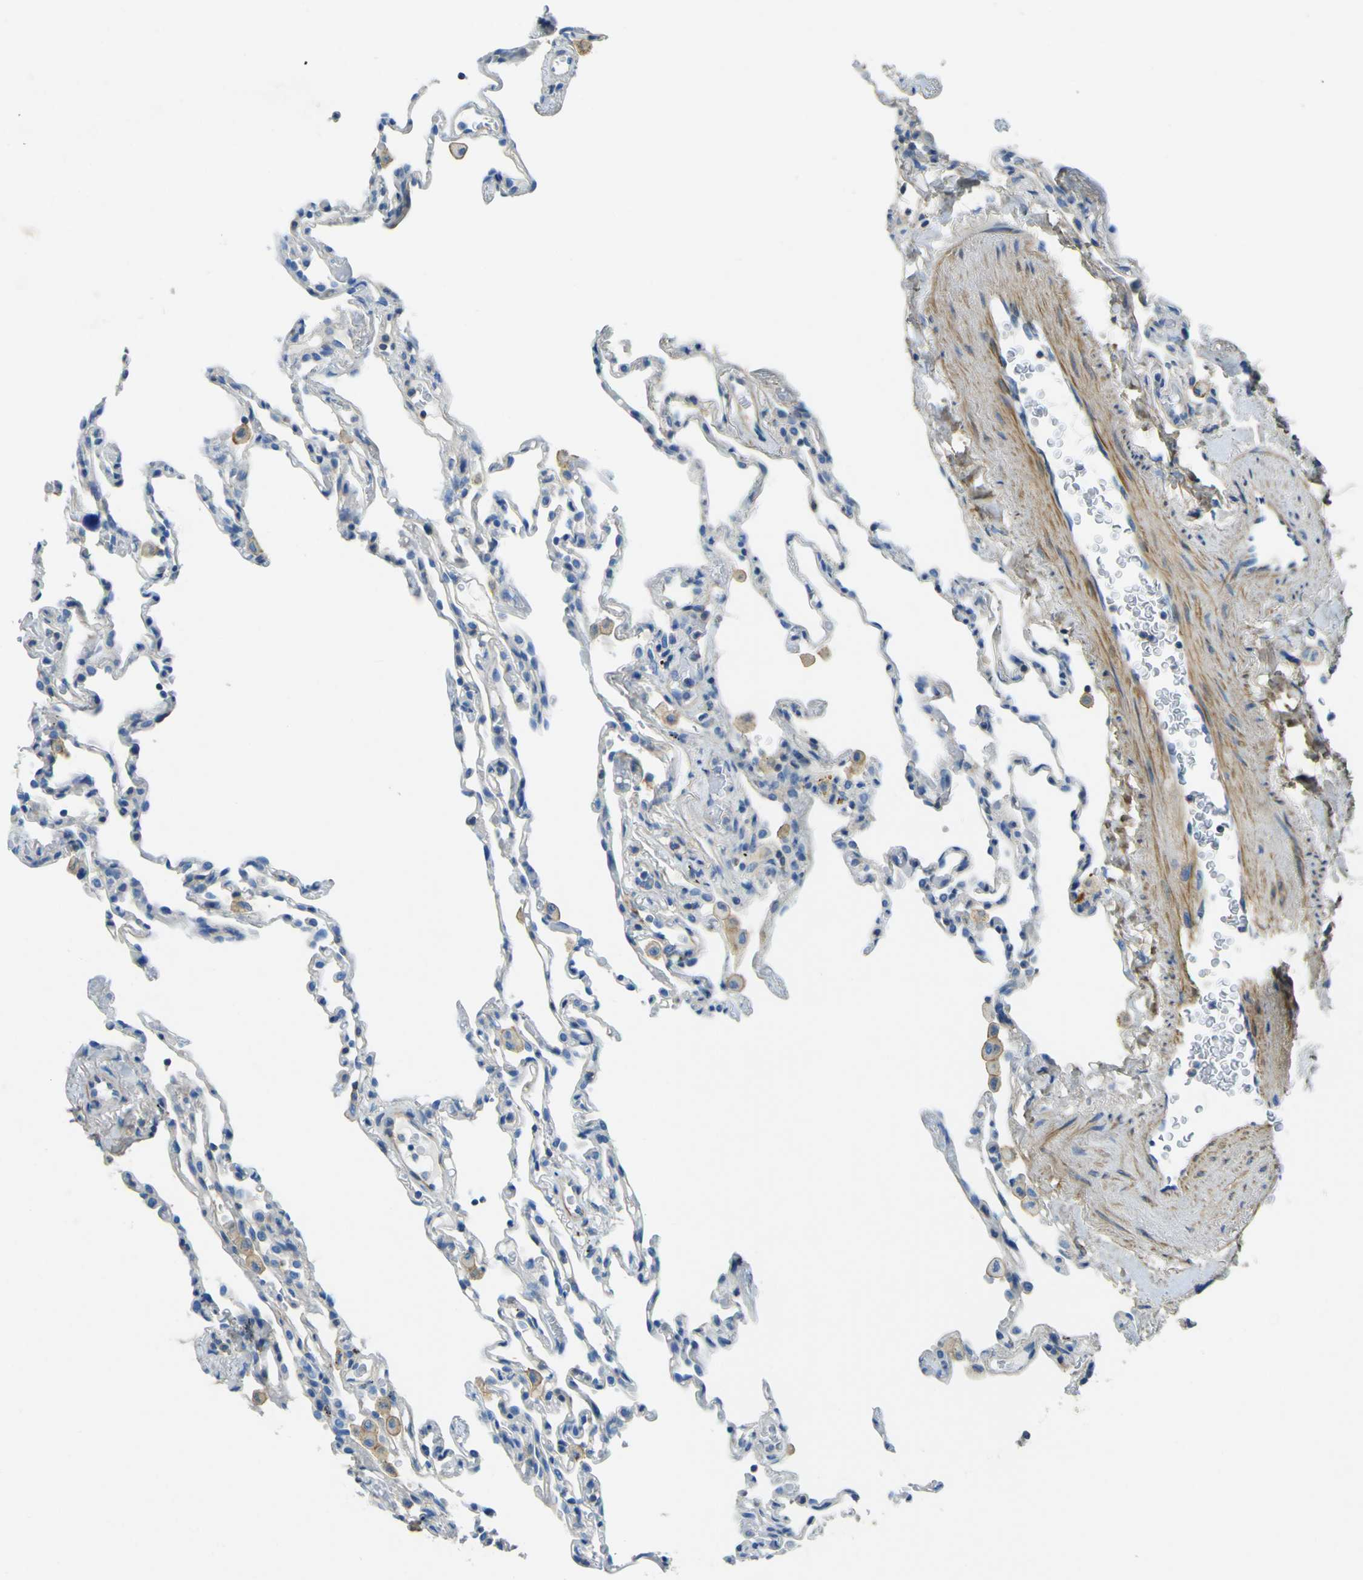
{"staining": {"intensity": "negative", "quantity": "none", "location": "none"}, "tissue": "lung", "cell_type": "Alveolar cells", "image_type": "normal", "snomed": [{"axis": "morphology", "description": "Normal tissue, NOS"}, {"axis": "topography", "description": "Lung"}], "caption": "A photomicrograph of human lung is negative for staining in alveolar cells. (DAB immunohistochemistry (IHC) visualized using brightfield microscopy, high magnification).", "gene": "OGN", "patient": {"sex": "male", "age": 59}}